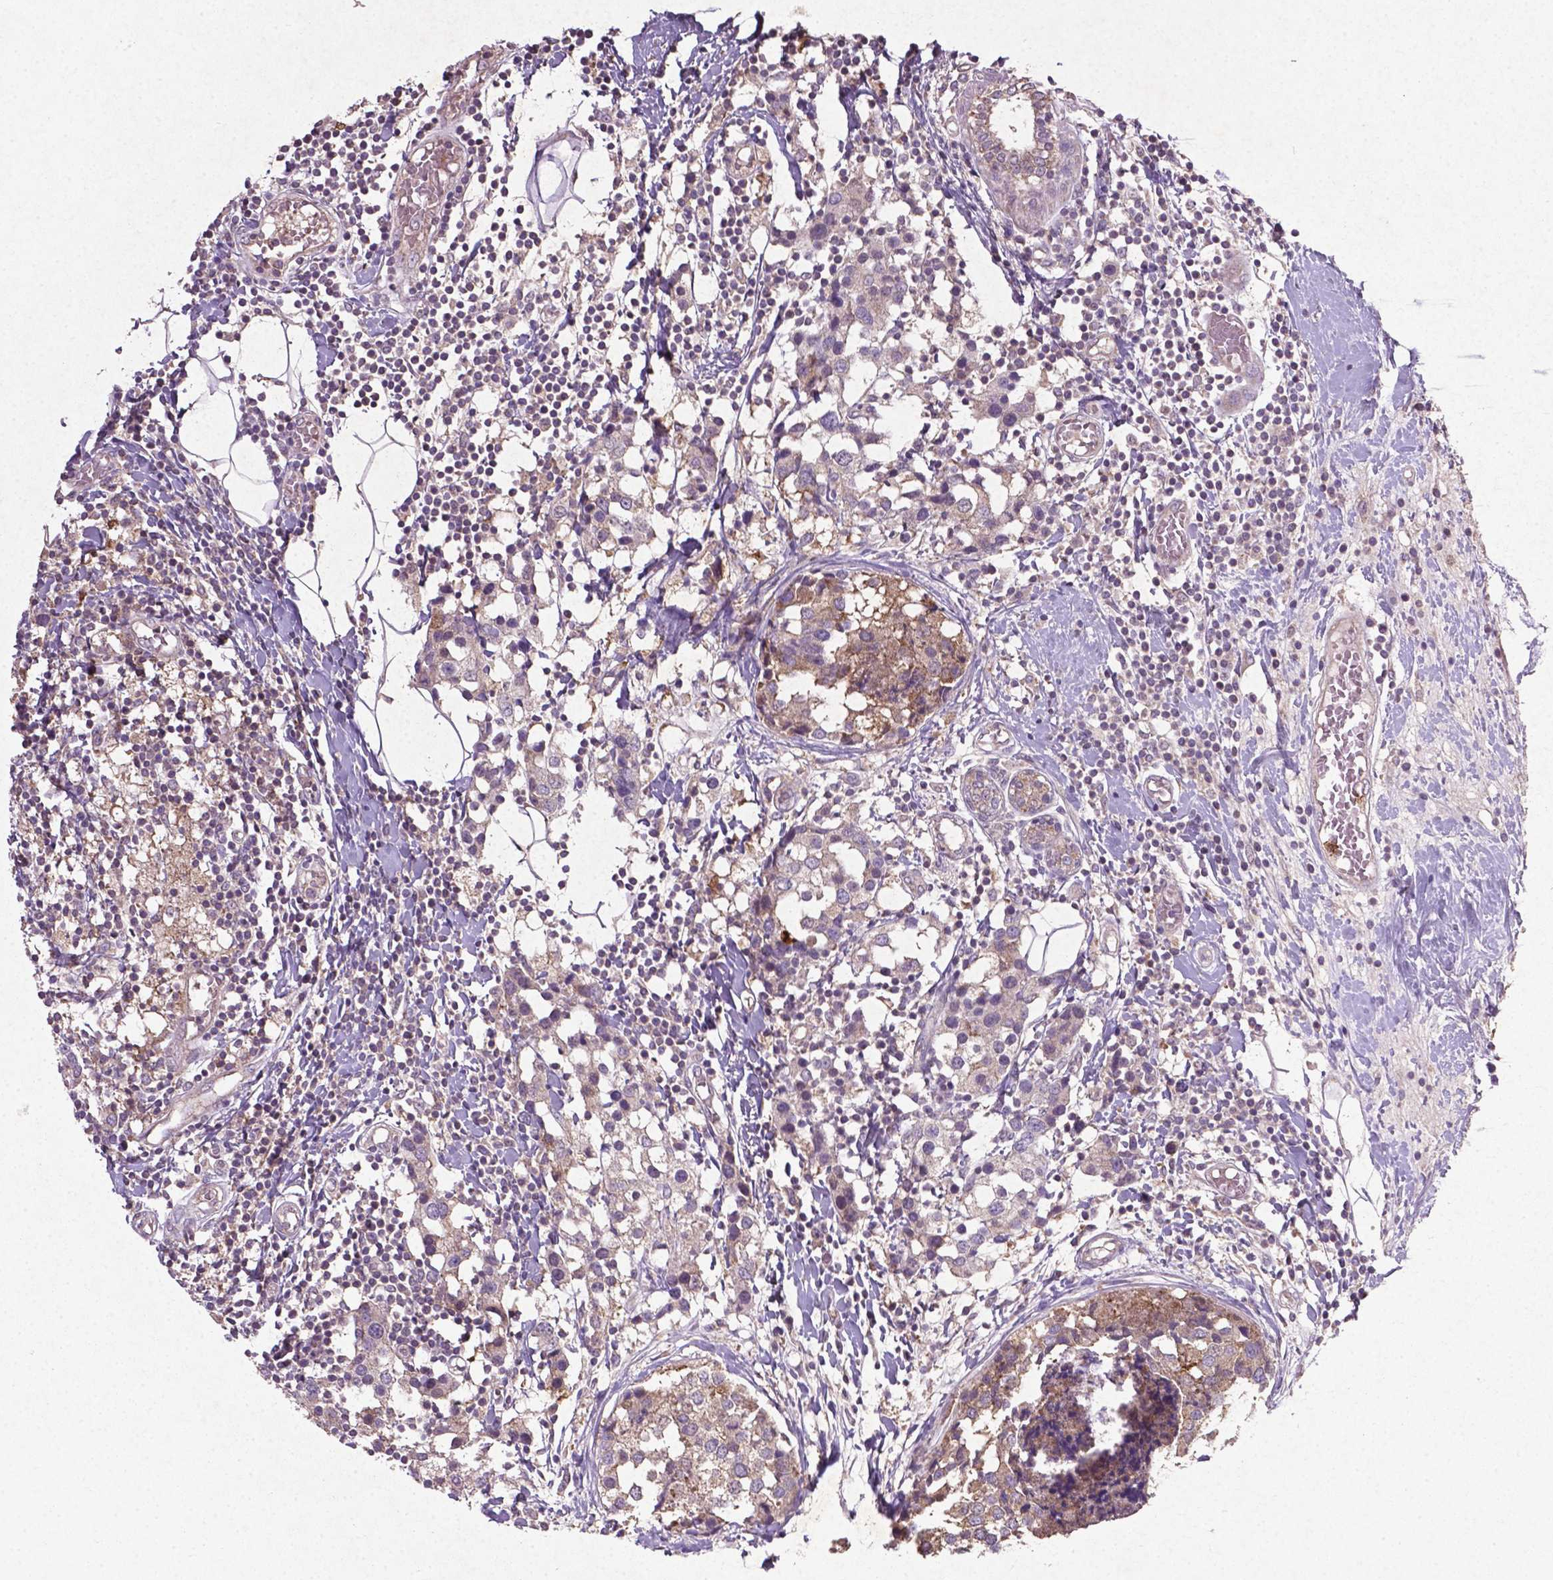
{"staining": {"intensity": "moderate", "quantity": "25%-75%", "location": "cytoplasmic/membranous"}, "tissue": "breast cancer", "cell_type": "Tumor cells", "image_type": "cancer", "snomed": [{"axis": "morphology", "description": "Lobular carcinoma"}, {"axis": "topography", "description": "Breast"}], "caption": "Immunohistochemical staining of human breast cancer shows medium levels of moderate cytoplasmic/membranous staining in approximately 25%-75% of tumor cells.", "gene": "MTOR", "patient": {"sex": "female", "age": 59}}